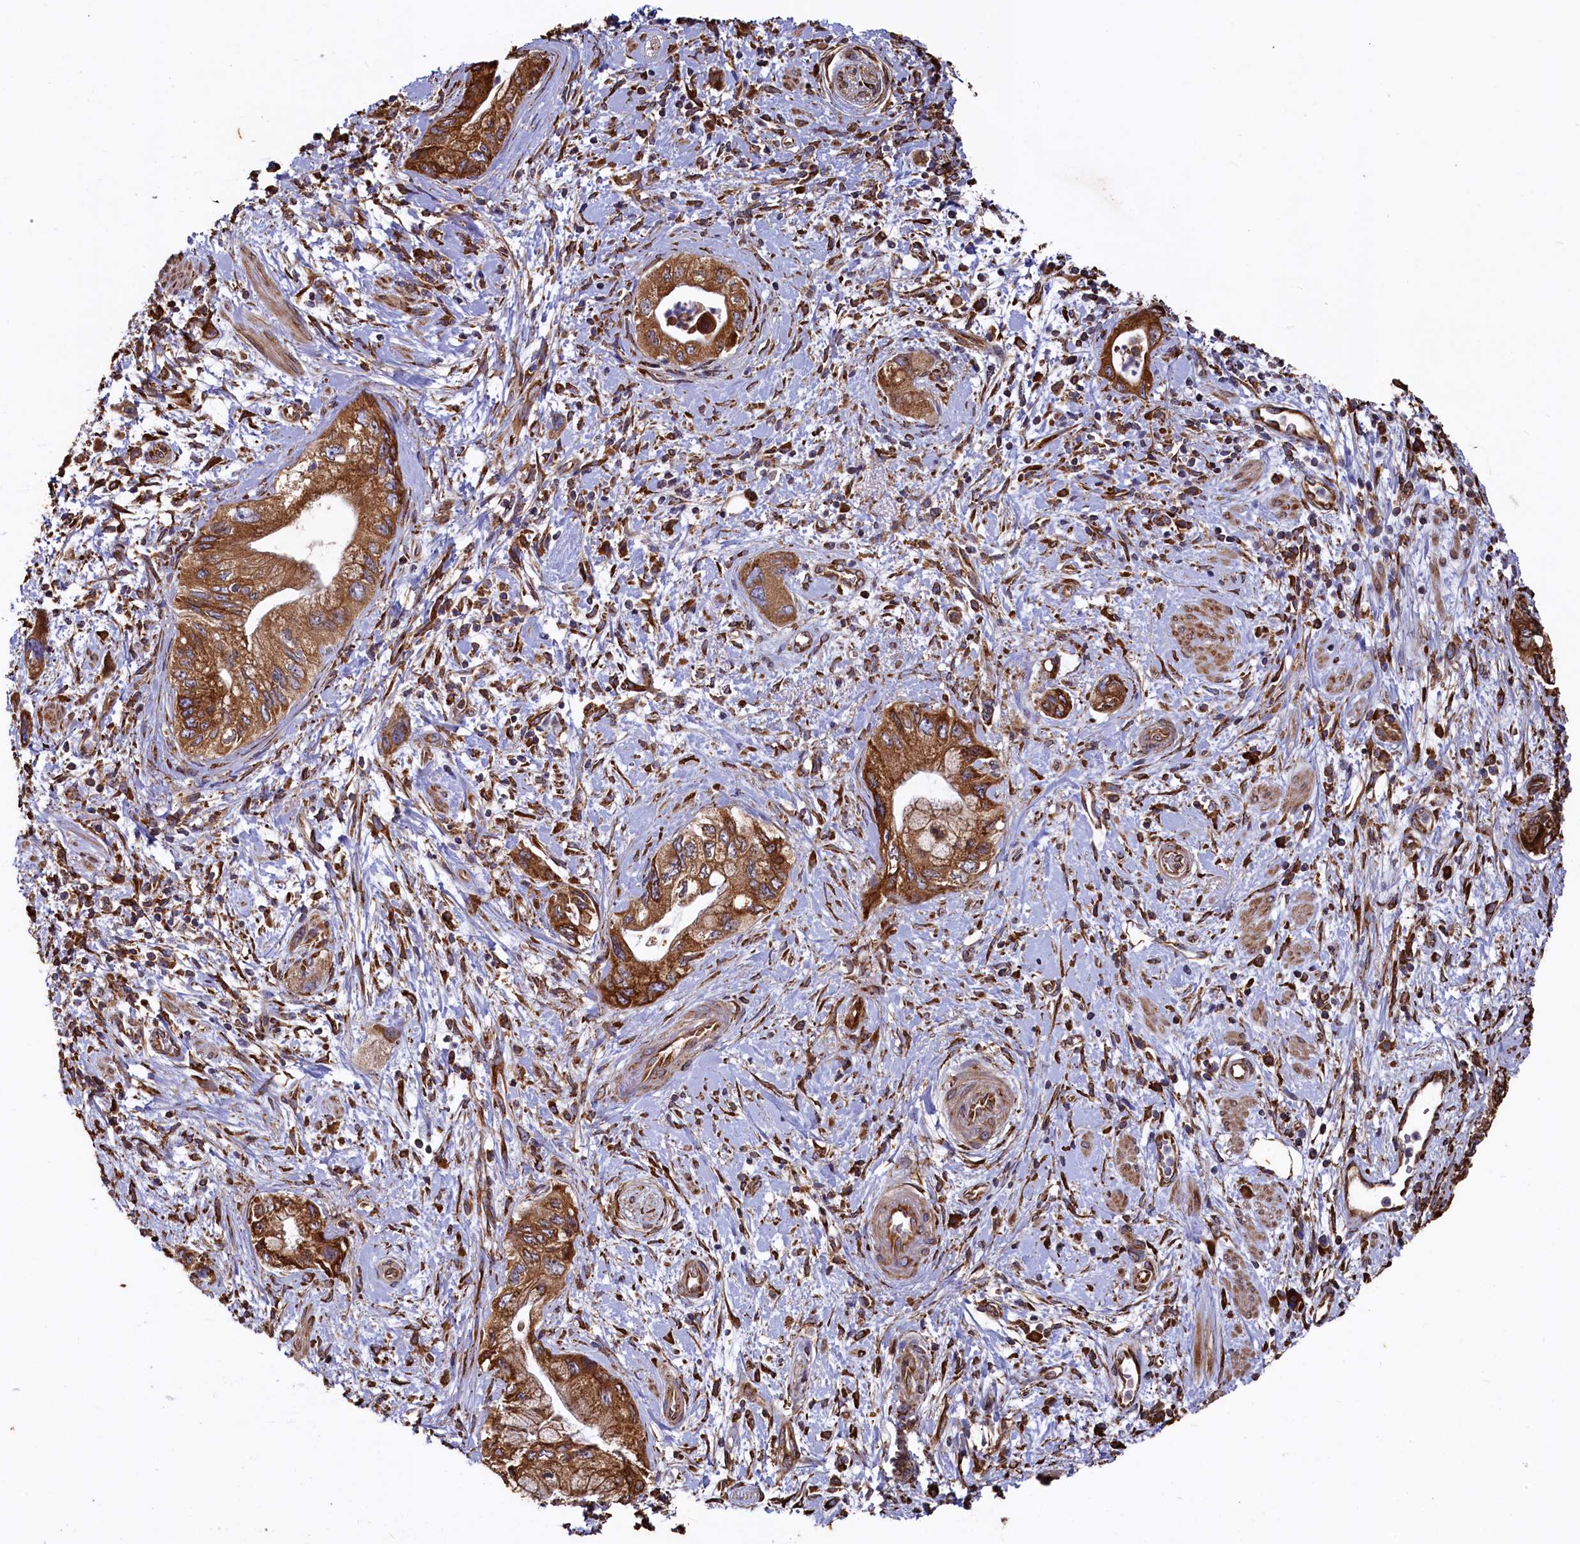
{"staining": {"intensity": "moderate", "quantity": ">75%", "location": "cytoplasmic/membranous"}, "tissue": "pancreatic cancer", "cell_type": "Tumor cells", "image_type": "cancer", "snomed": [{"axis": "morphology", "description": "Adenocarcinoma, NOS"}, {"axis": "topography", "description": "Pancreas"}], "caption": "Pancreatic cancer stained for a protein (brown) shows moderate cytoplasmic/membranous positive staining in about >75% of tumor cells.", "gene": "NEURL1B", "patient": {"sex": "female", "age": 73}}